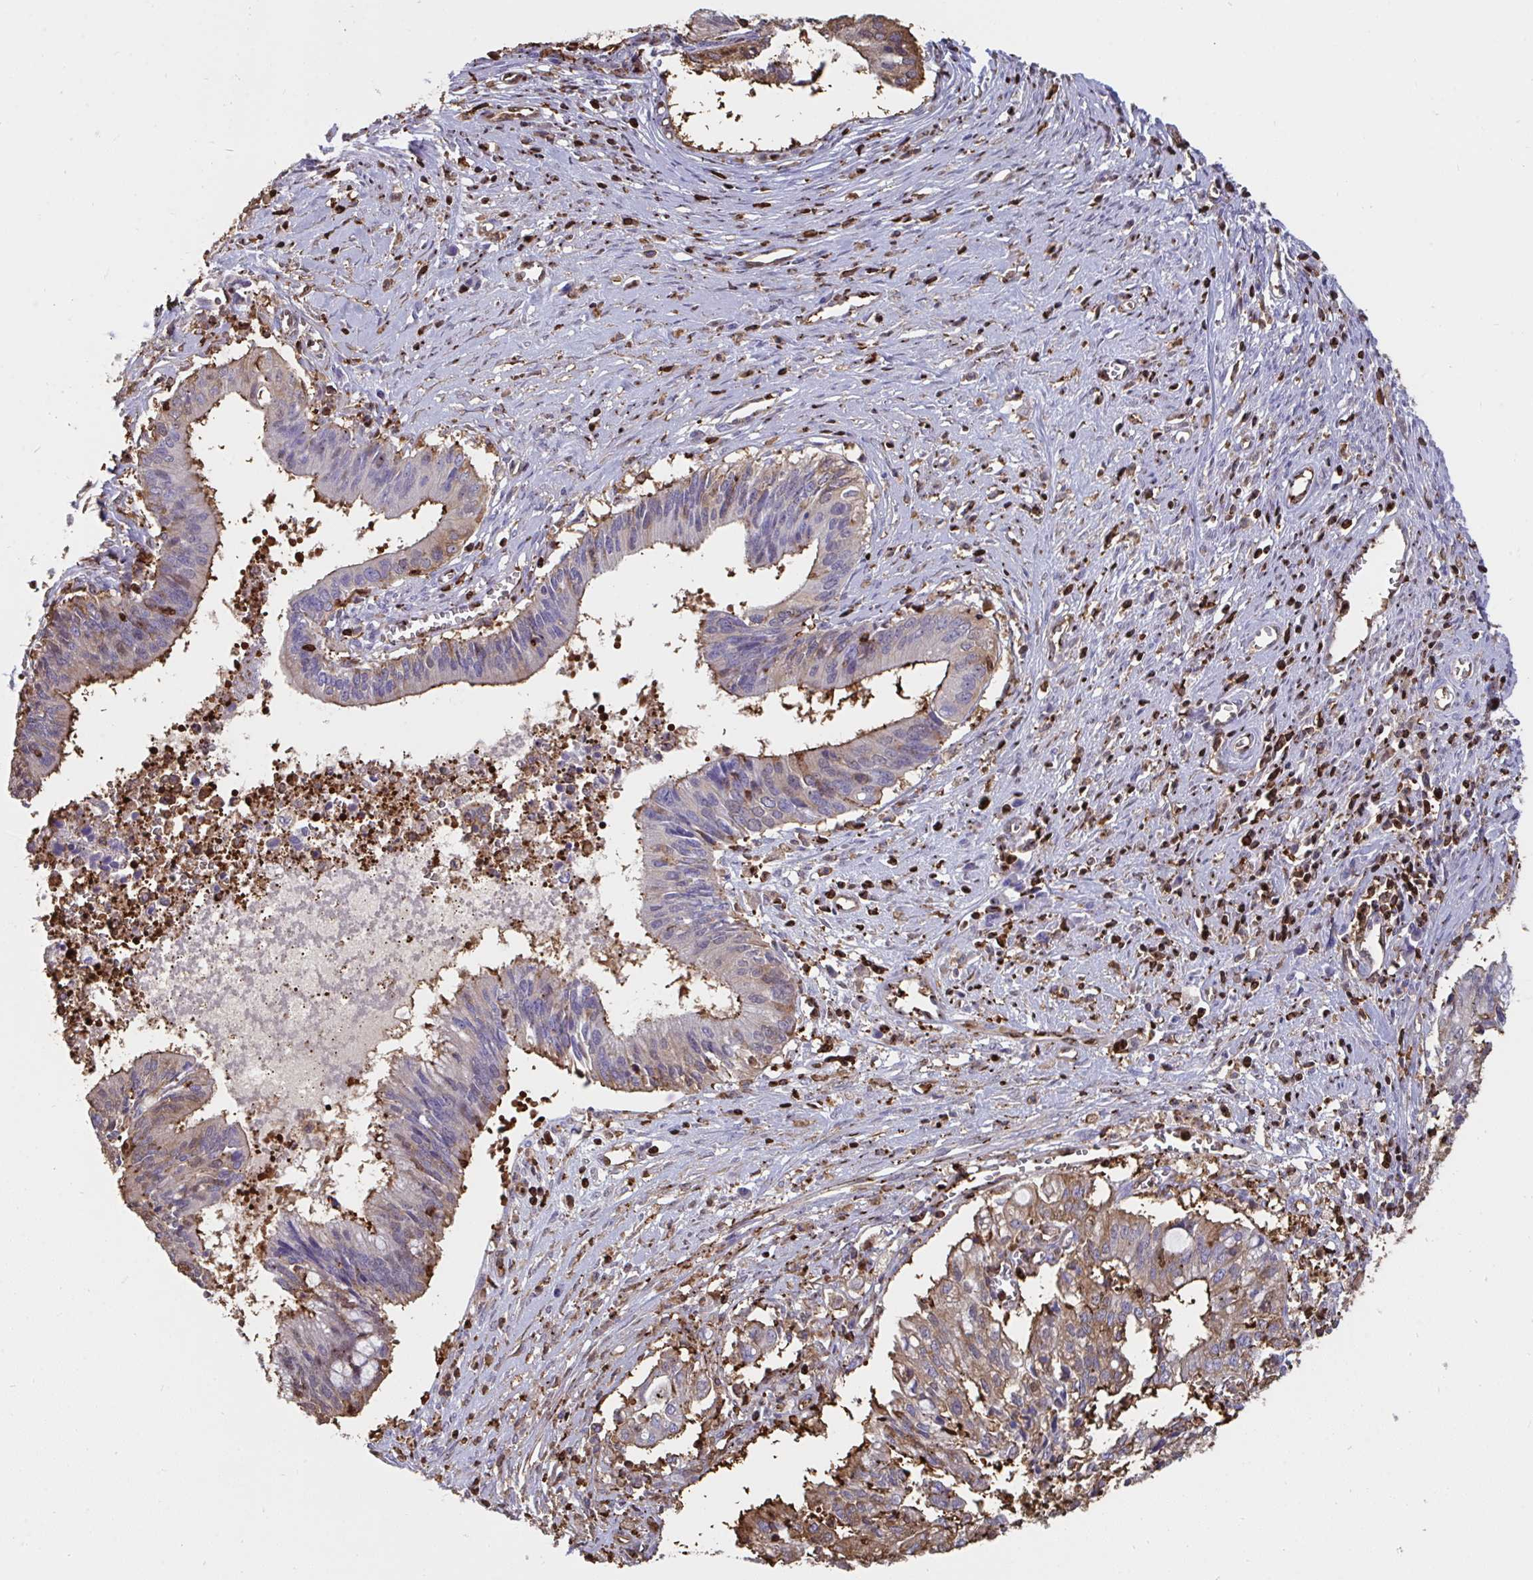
{"staining": {"intensity": "weak", "quantity": "<25%", "location": "cytoplasmic/membranous"}, "tissue": "cervical cancer", "cell_type": "Tumor cells", "image_type": "cancer", "snomed": [{"axis": "morphology", "description": "Adenocarcinoma, NOS"}, {"axis": "topography", "description": "Cervix"}], "caption": "Immunohistochemical staining of human adenocarcinoma (cervical) reveals no significant staining in tumor cells. (Brightfield microscopy of DAB IHC at high magnification).", "gene": "CFL1", "patient": {"sex": "female", "age": 44}}